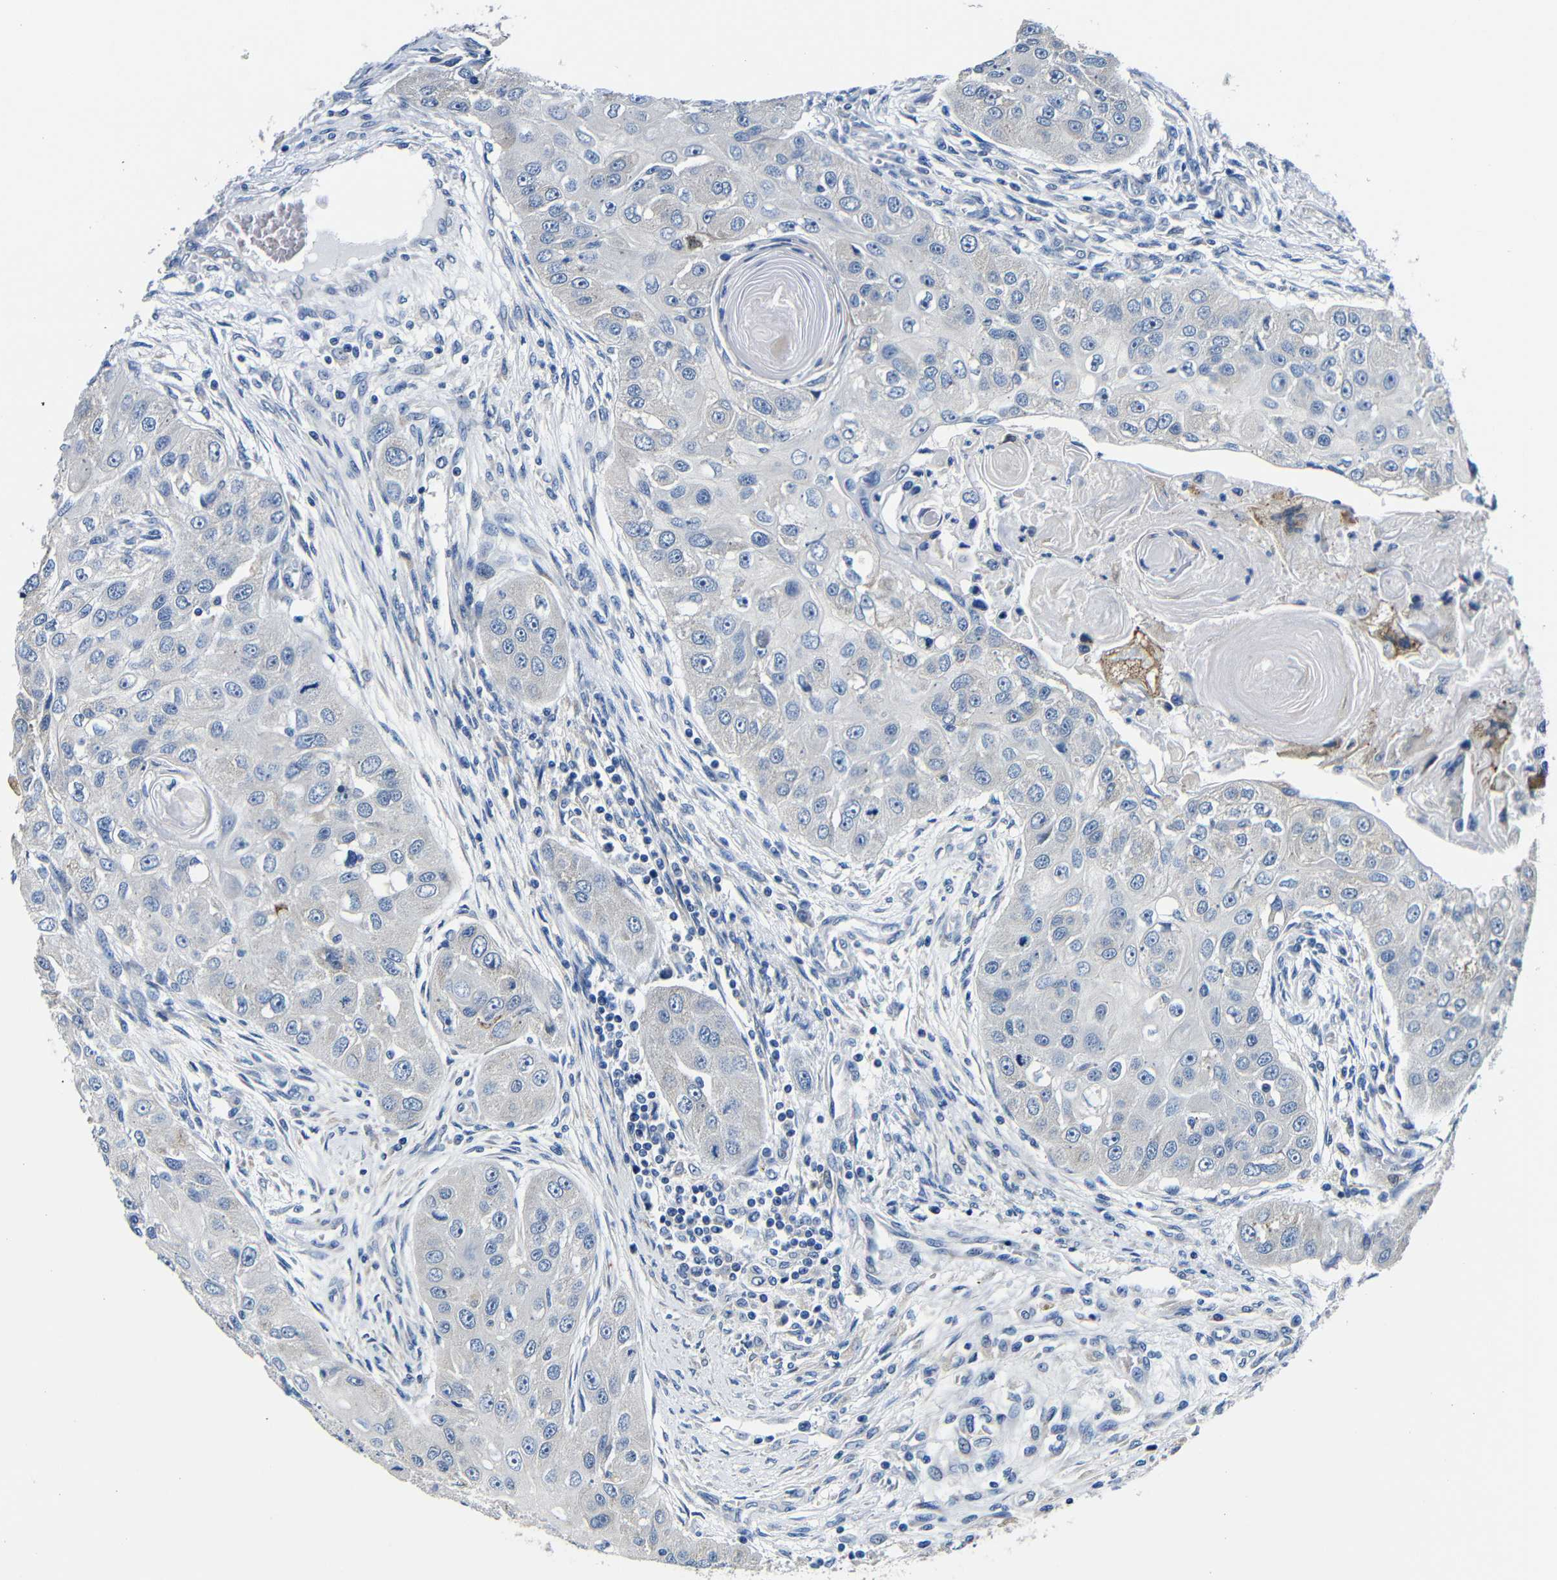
{"staining": {"intensity": "negative", "quantity": "none", "location": "none"}, "tissue": "head and neck cancer", "cell_type": "Tumor cells", "image_type": "cancer", "snomed": [{"axis": "morphology", "description": "Normal tissue, NOS"}, {"axis": "morphology", "description": "Squamous cell carcinoma, NOS"}, {"axis": "topography", "description": "Skeletal muscle"}, {"axis": "topography", "description": "Head-Neck"}], "caption": "A high-resolution micrograph shows IHC staining of head and neck cancer (squamous cell carcinoma), which displays no significant staining in tumor cells.", "gene": "TNFAIP1", "patient": {"sex": "male", "age": 51}}